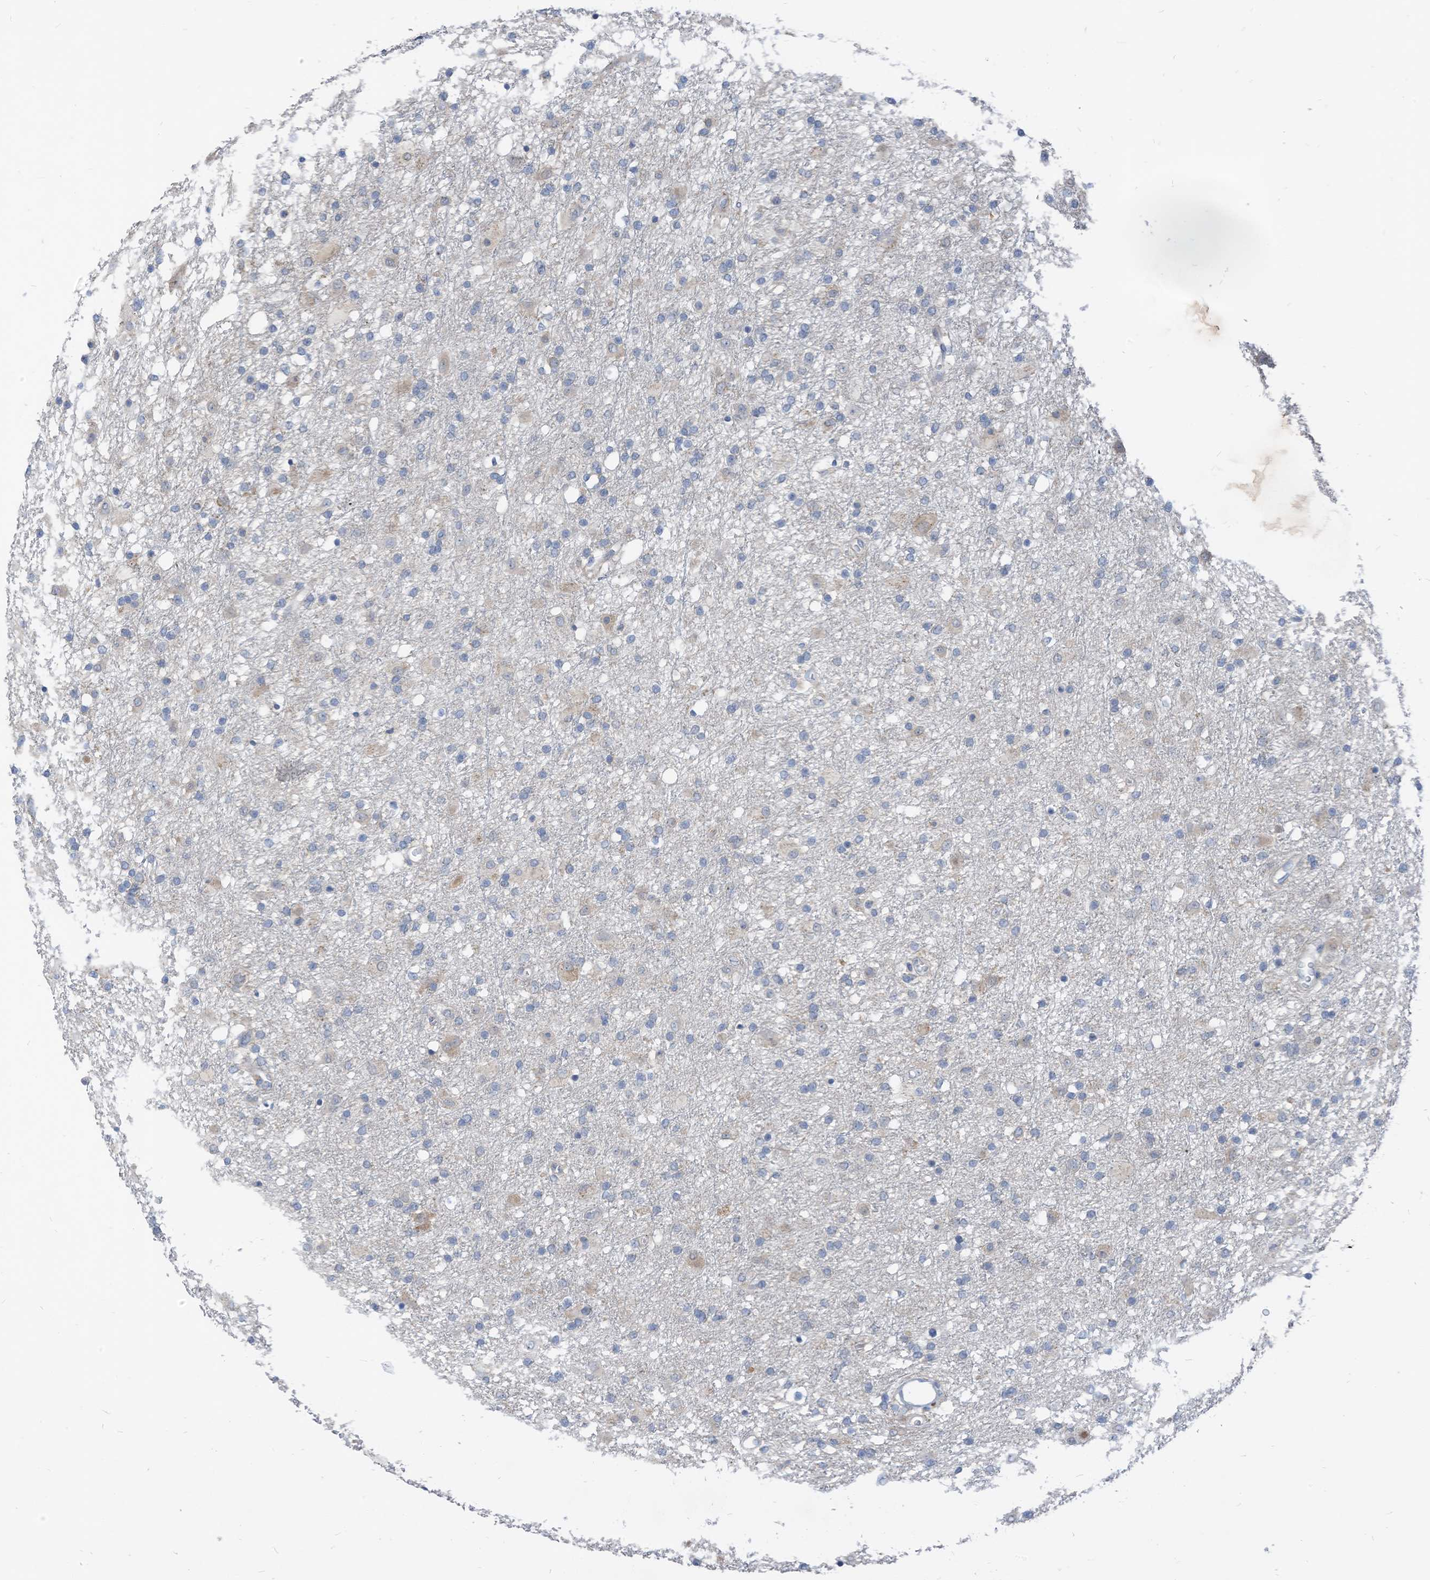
{"staining": {"intensity": "negative", "quantity": "none", "location": "none"}, "tissue": "glioma", "cell_type": "Tumor cells", "image_type": "cancer", "snomed": [{"axis": "morphology", "description": "Glioma, malignant, Low grade"}, {"axis": "topography", "description": "Brain"}], "caption": "Glioma was stained to show a protein in brown. There is no significant expression in tumor cells.", "gene": "LDAH", "patient": {"sex": "male", "age": 65}}